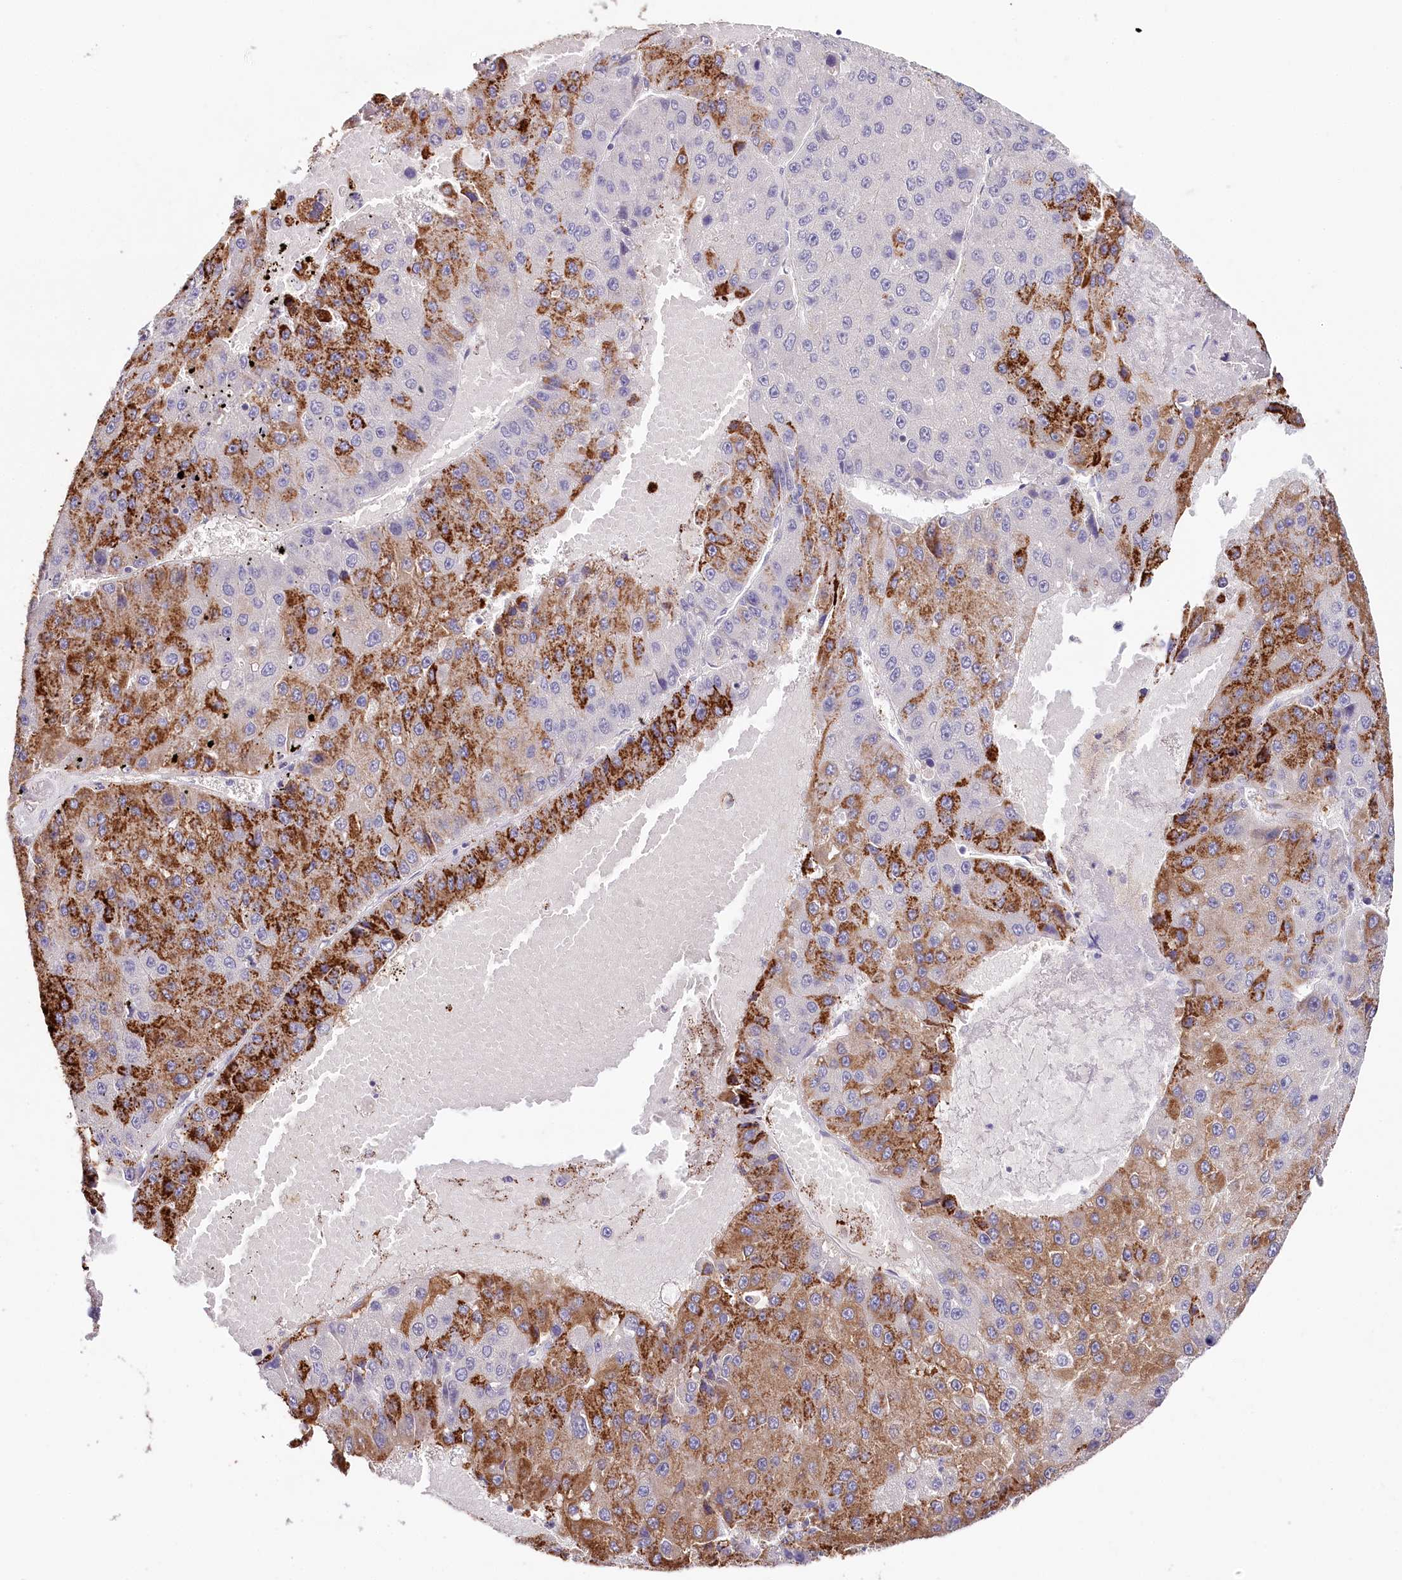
{"staining": {"intensity": "strong", "quantity": "25%-75%", "location": "cytoplasmic/membranous"}, "tissue": "liver cancer", "cell_type": "Tumor cells", "image_type": "cancer", "snomed": [{"axis": "morphology", "description": "Carcinoma, Hepatocellular, NOS"}, {"axis": "topography", "description": "Liver"}], "caption": "Immunohistochemistry micrograph of human hepatocellular carcinoma (liver) stained for a protein (brown), which displays high levels of strong cytoplasmic/membranous staining in approximately 25%-75% of tumor cells.", "gene": "DAPK1", "patient": {"sex": "female", "age": 73}}